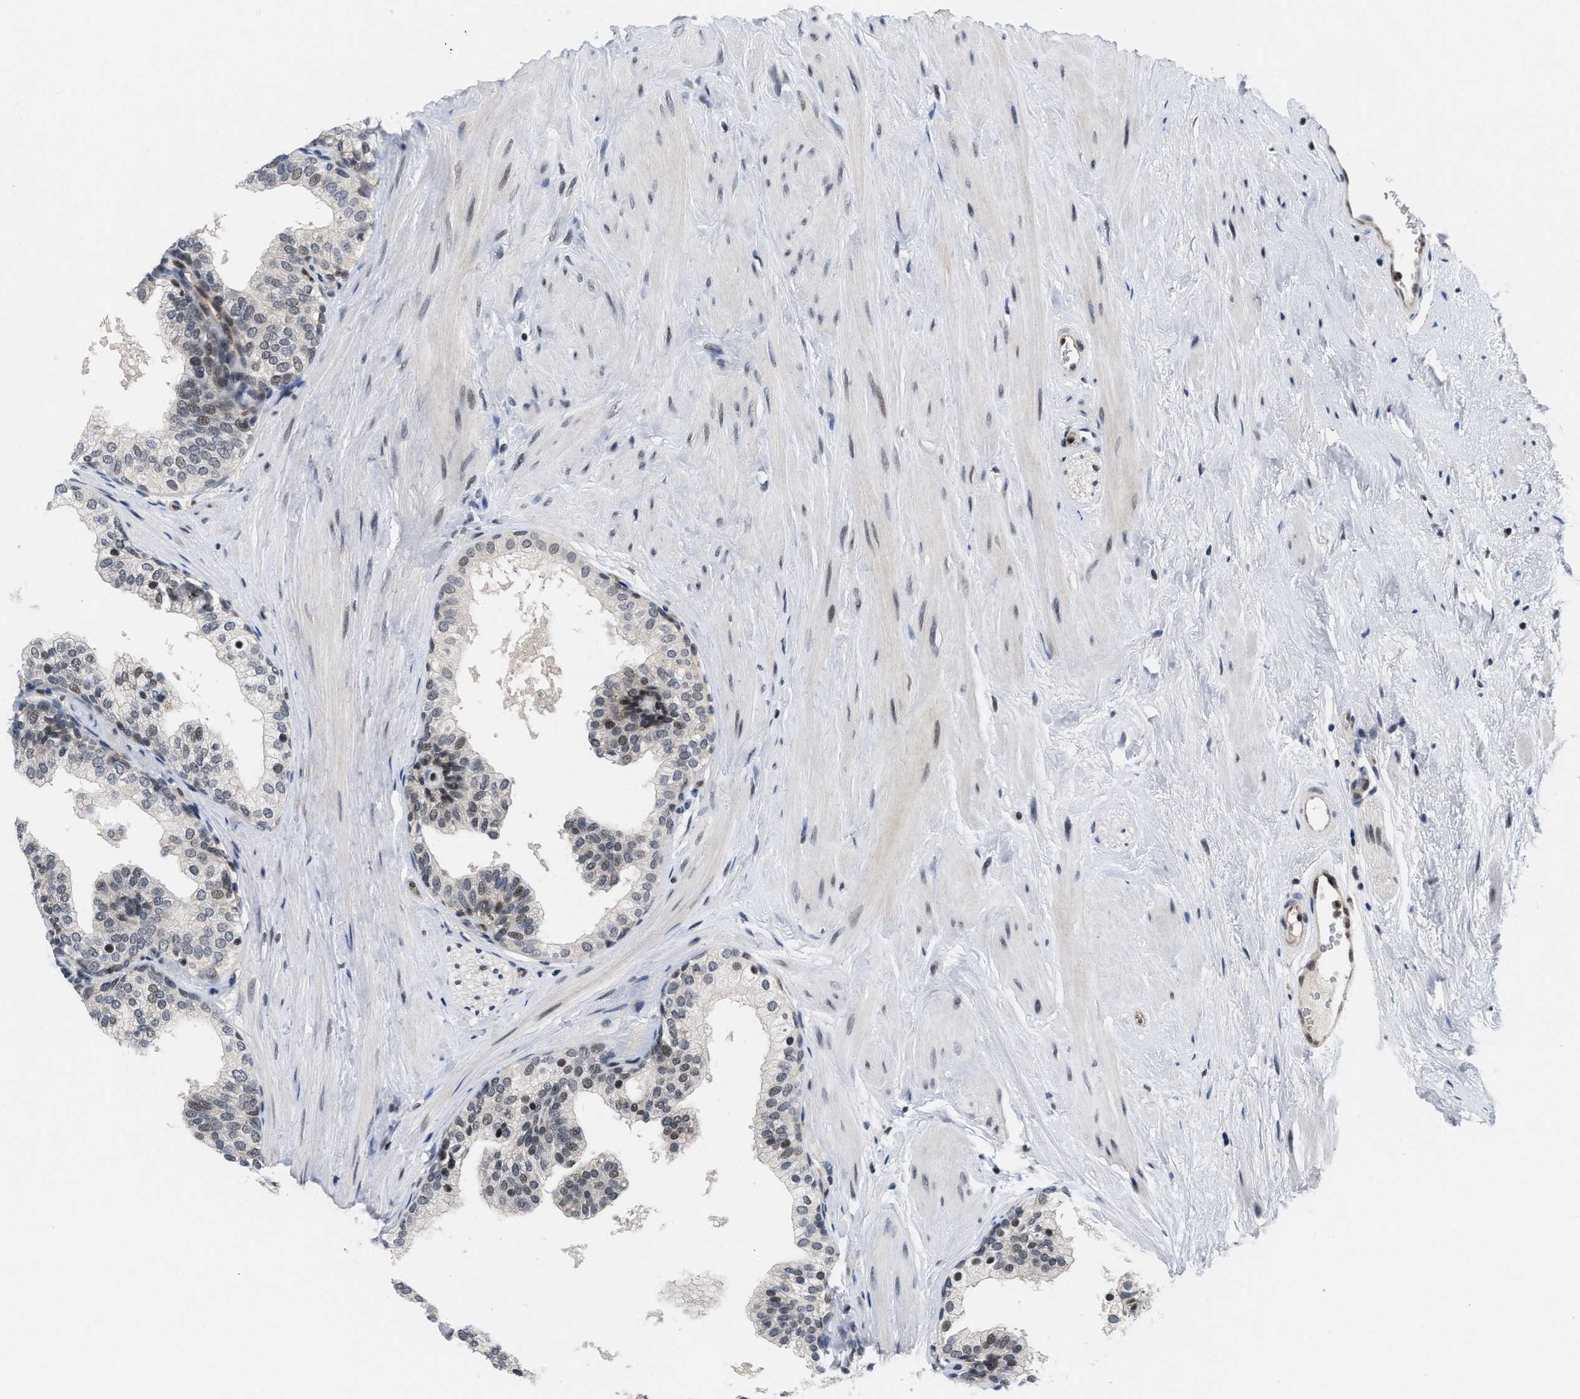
{"staining": {"intensity": "weak", "quantity": "<25%", "location": "nuclear"}, "tissue": "prostate", "cell_type": "Glandular cells", "image_type": "normal", "snomed": [{"axis": "morphology", "description": "Normal tissue, NOS"}, {"axis": "topography", "description": "Prostate"}], "caption": "This micrograph is of unremarkable prostate stained with immunohistochemistry (IHC) to label a protein in brown with the nuclei are counter-stained blue. There is no expression in glandular cells. (DAB (3,3'-diaminobenzidine) immunohistochemistry, high magnification).", "gene": "HIF1A", "patient": {"sex": "male", "age": 60}}